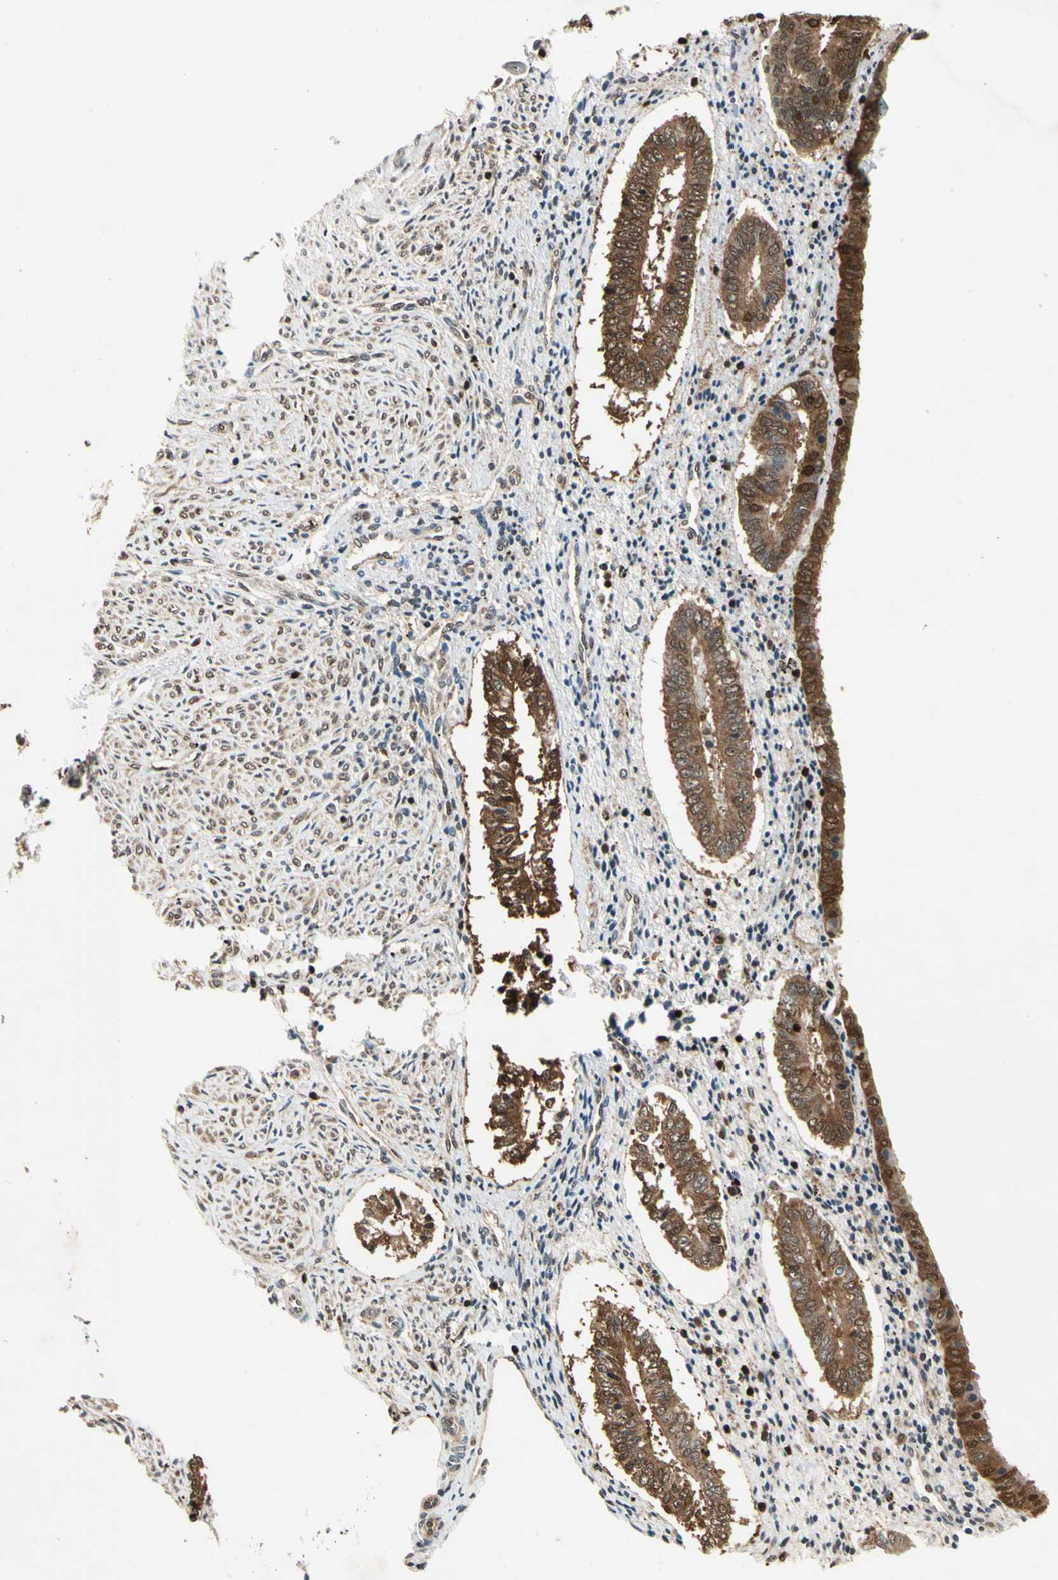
{"staining": {"intensity": "negative", "quantity": "none", "location": "none"}, "tissue": "endometrium", "cell_type": "Cells in endometrial stroma", "image_type": "normal", "snomed": [{"axis": "morphology", "description": "Normal tissue, NOS"}, {"axis": "topography", "description": "Endometrium"}], "caption": "Immunohistochemistry (IHC) micrograph of unremarkable endometrium: human endometrium stained with DAB shows no significant protein positivity in cells in endometrial stroma.", "gene": "GSR", "patient": {"sex": "female", "age": 42}}